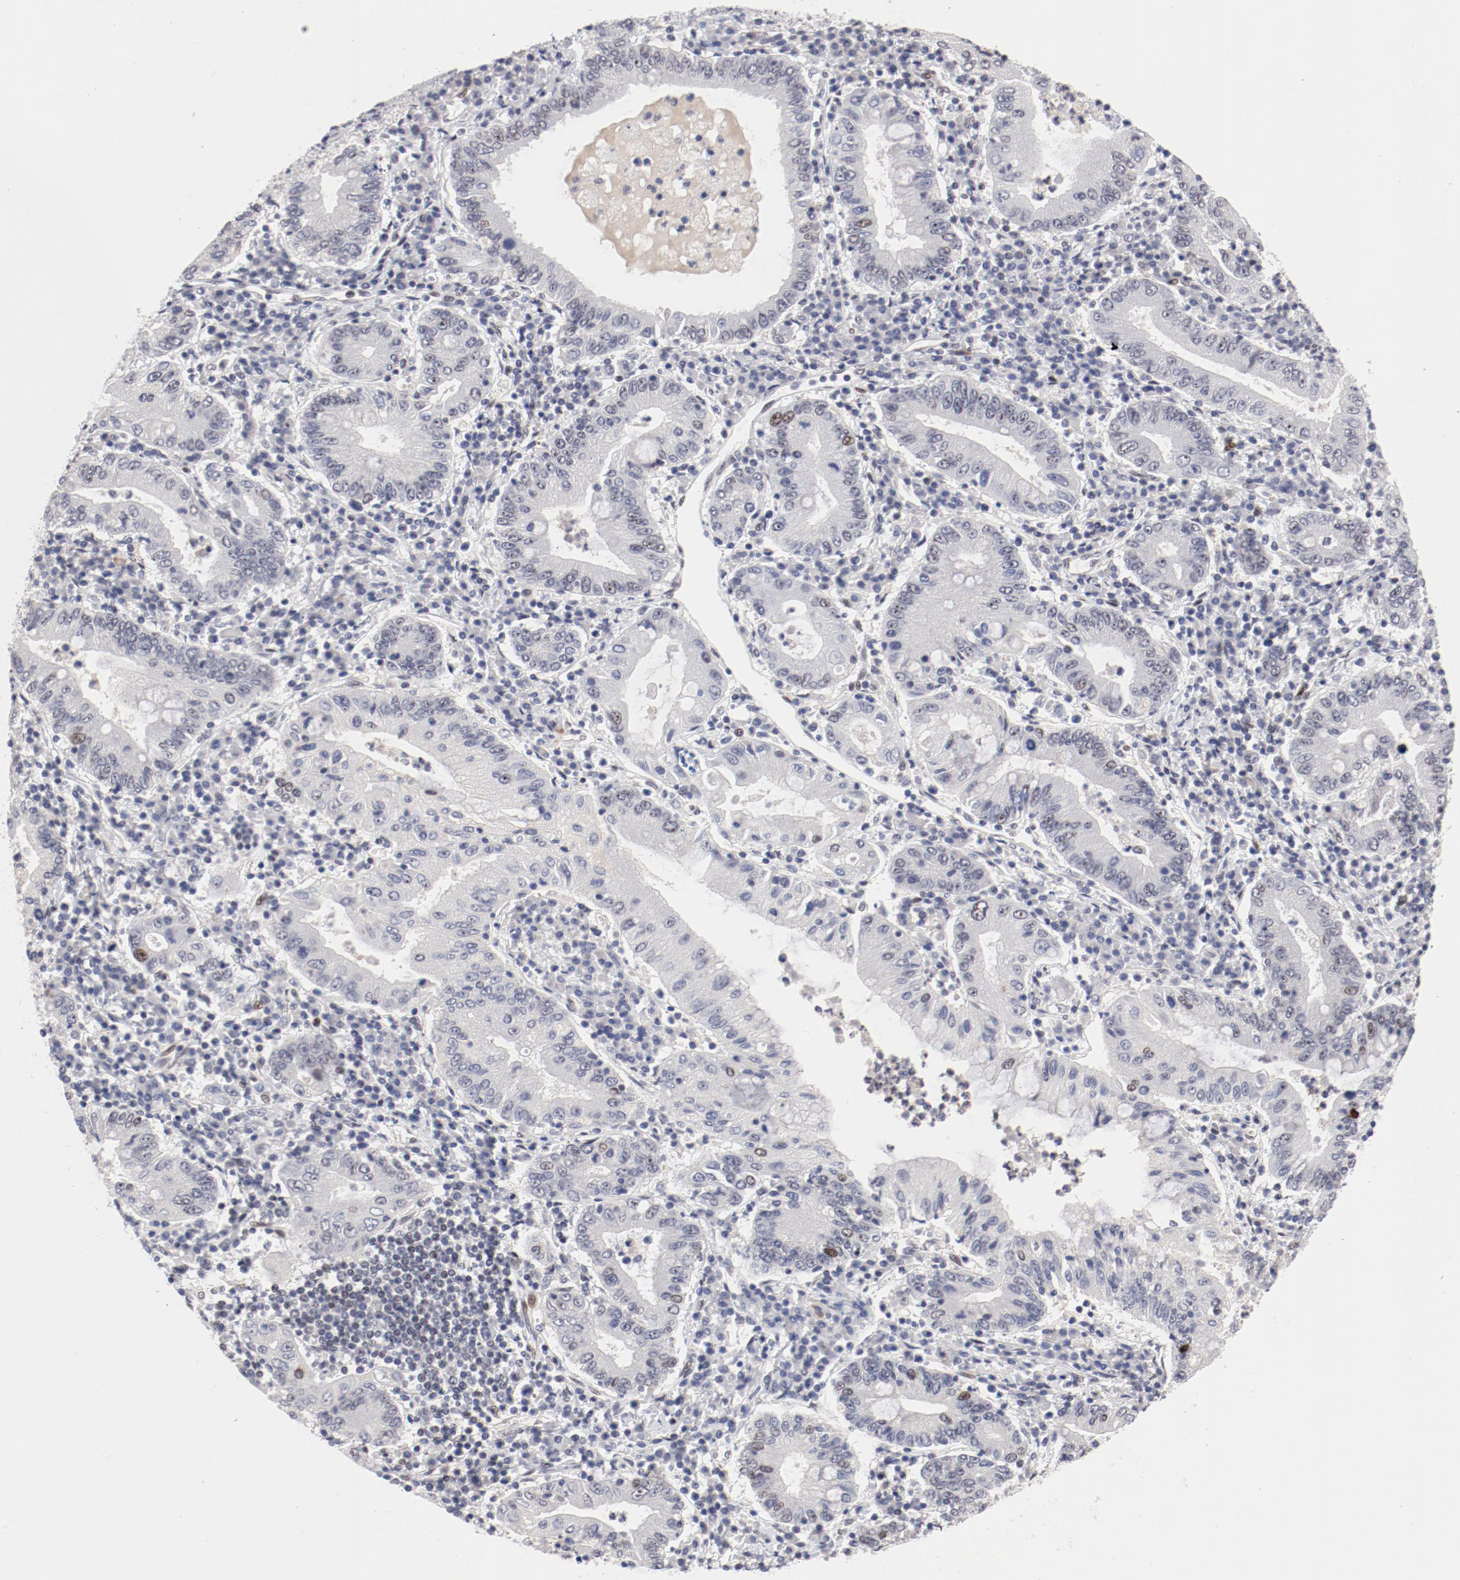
{"staining": {"intensity": "weak", "quantity": "<25%", "location": "cytoplasmic/membranous"}, "tissue": "stomach cancer", "cell_type": "Tumor cells", "image_type": "cancer", "snomed": [{"axis": "morphology", "description": "Normal tissue, NOS"}, {"axis": "morphology", "description": "Adenocarcinoma, NOS"}, {"axis": "topography", "description": "Esophagus"}, {"axis": "topography", "description": "Stomach, upper"}, {"axis": "topography", "description": "Peripheral nerve tissue"}], "caption": "Stomach adenocarcinoma was stained to show a protein in brown. There is no significant expression in tumor cells. (Immunohistochemistry, brightfield microscopy, high magnification).", "gene": "FSCB", "patient": {"sex": "male", "age": 62}}